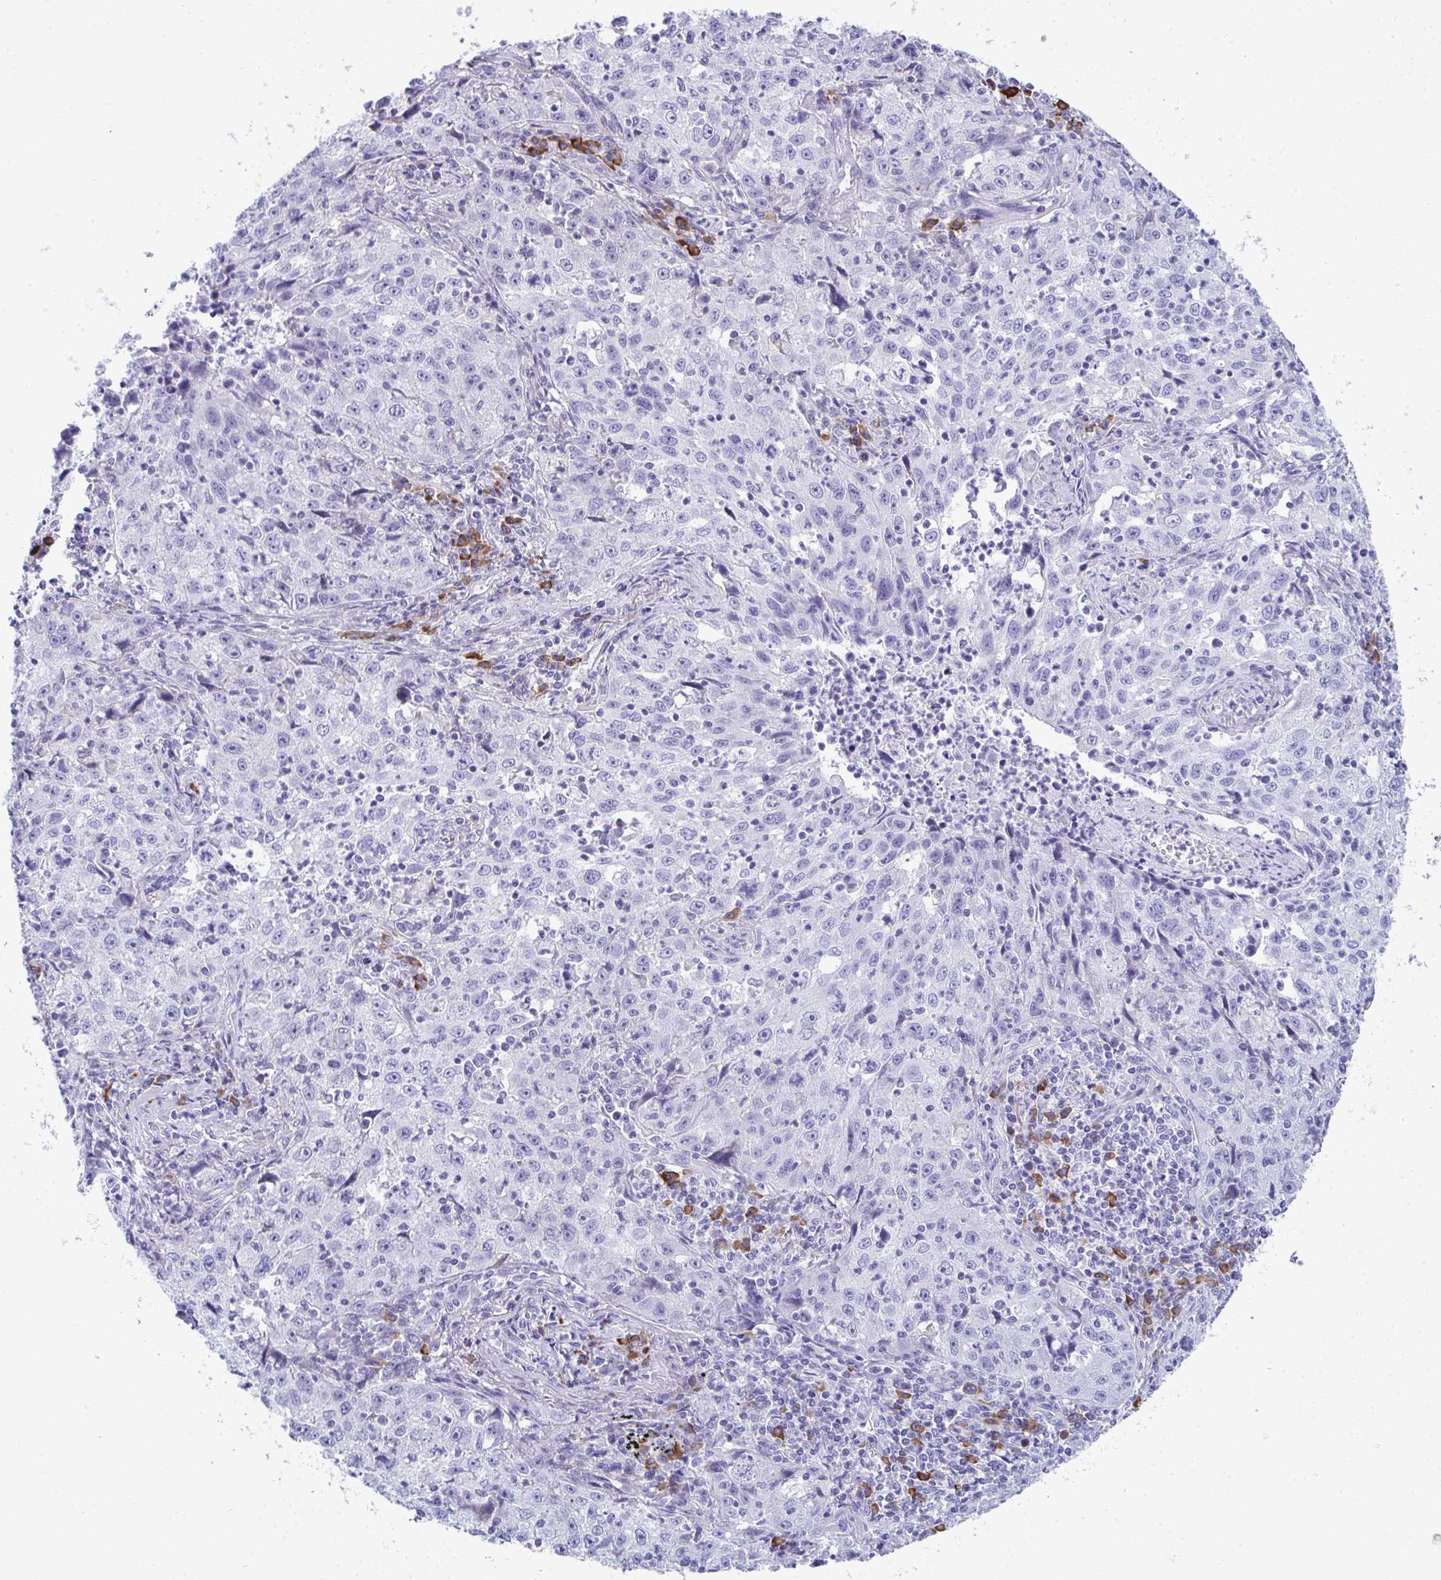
{"staining": {"intensity": "negative", "quantity": "none", "location": "none"}, "tissue": "lung cancer", "cell_type": "Tumor cells", "image_type": "cancer", "snomed": [{"axis": "morphology", "description": "Squamous cell carcinoma, NOS"}, {"axis": "topography", "description": "Lung"}], "caption": "Immunohistochemistry (IHC) of human squamous cell carcinoma (lung) demonstrates no expression in tumor cells.", "gene": "PUS7L", "patient": {"sex": "male", "age": 71}}